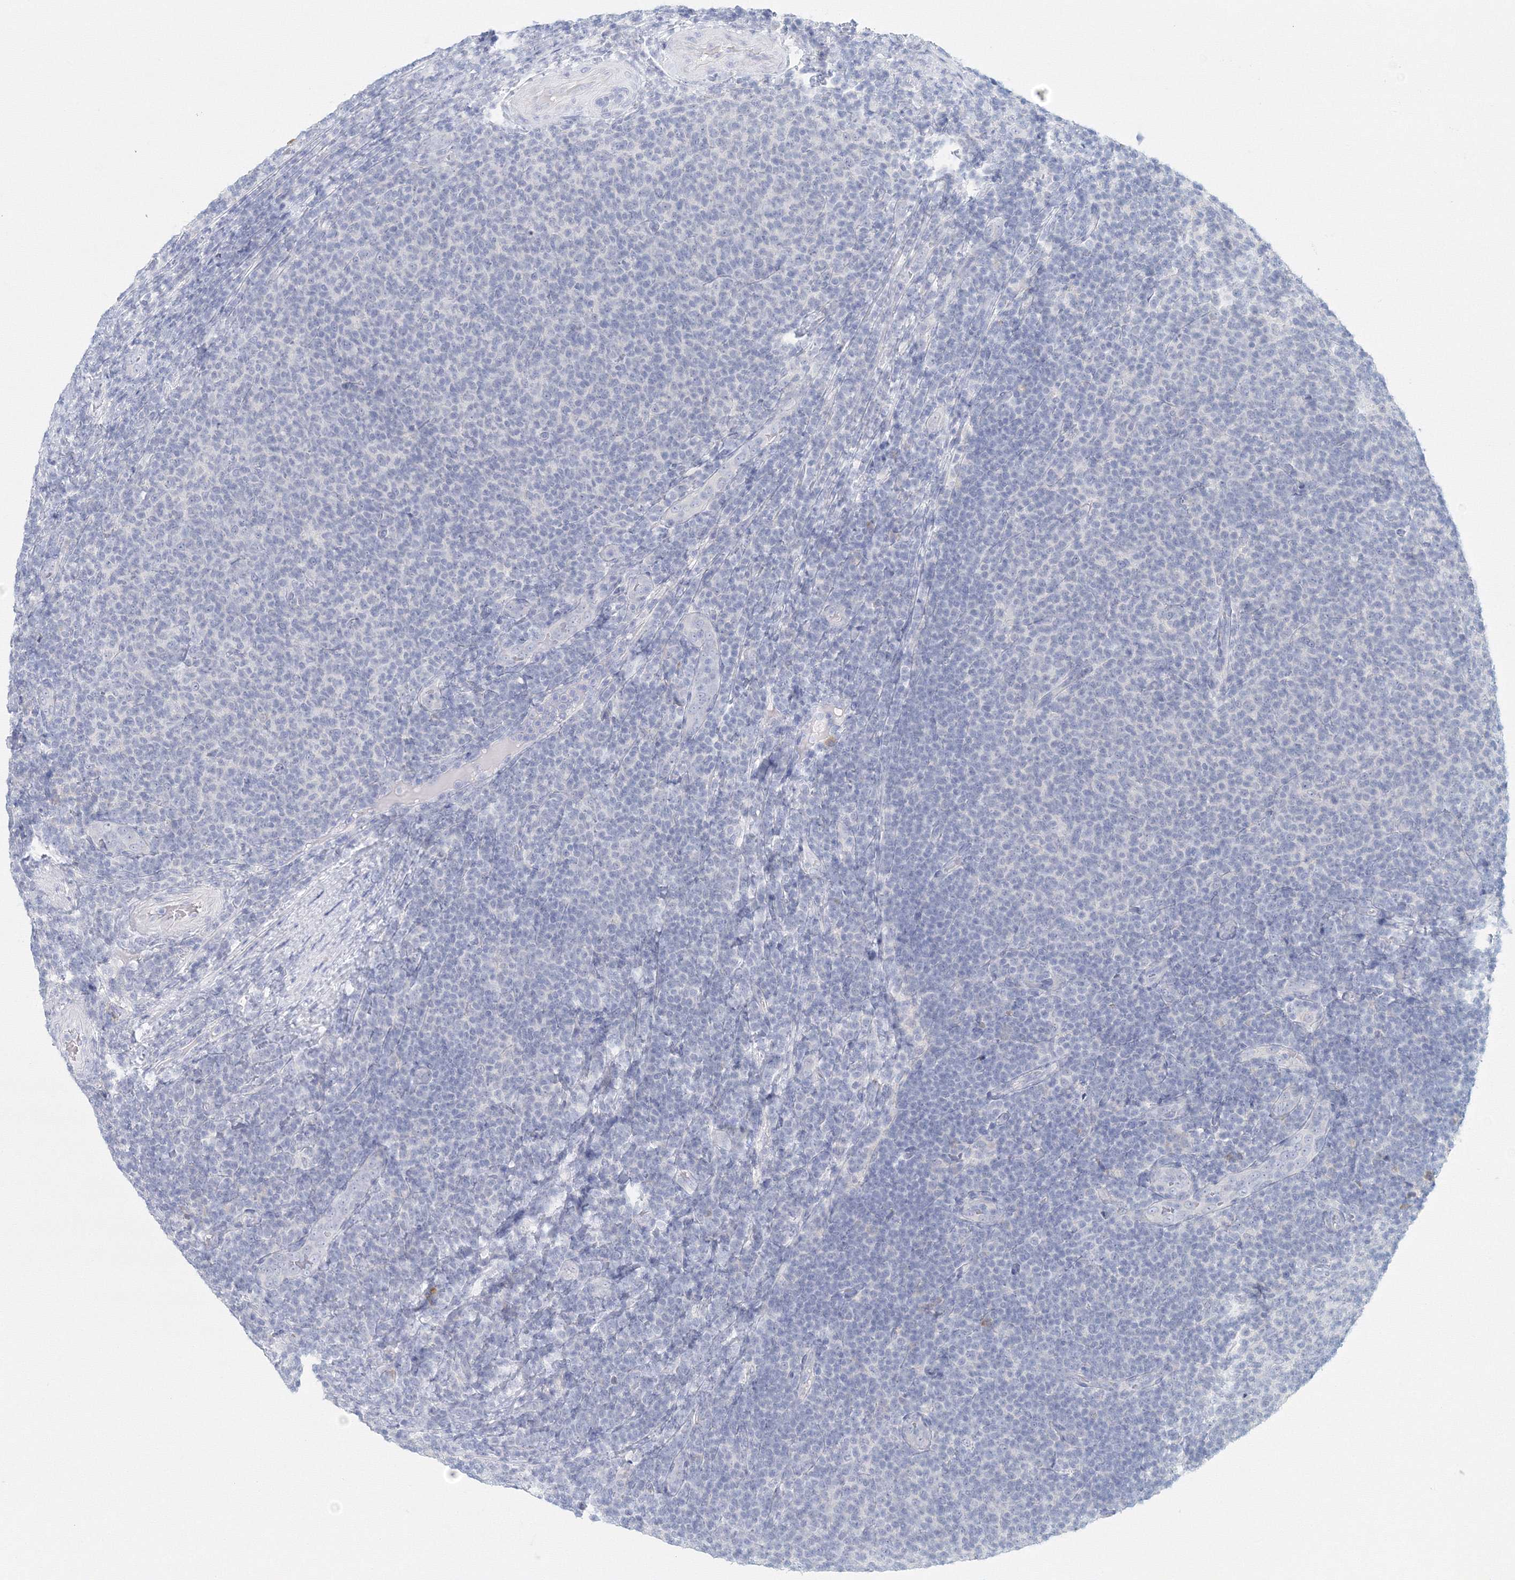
{"staining": {"intensity": "negative", "quantity": "none", "location": "none"}, "tissue": "lymphoma", "cell_type": "Tumor cells", "image_type": "cancer", "snomed": [{"axis": "morphology", "description": "Malignant lymphoma, non-Hodgkin's type, Low grade"}, {"axis": "topography", "description": "Lymph node"}], "caption": "Lymphoma was stained to show a protein in brown. There is no significant positivity in tumor cells.", "gene": "VSIG1", "patient": {"sex": "male", "age": 66}}